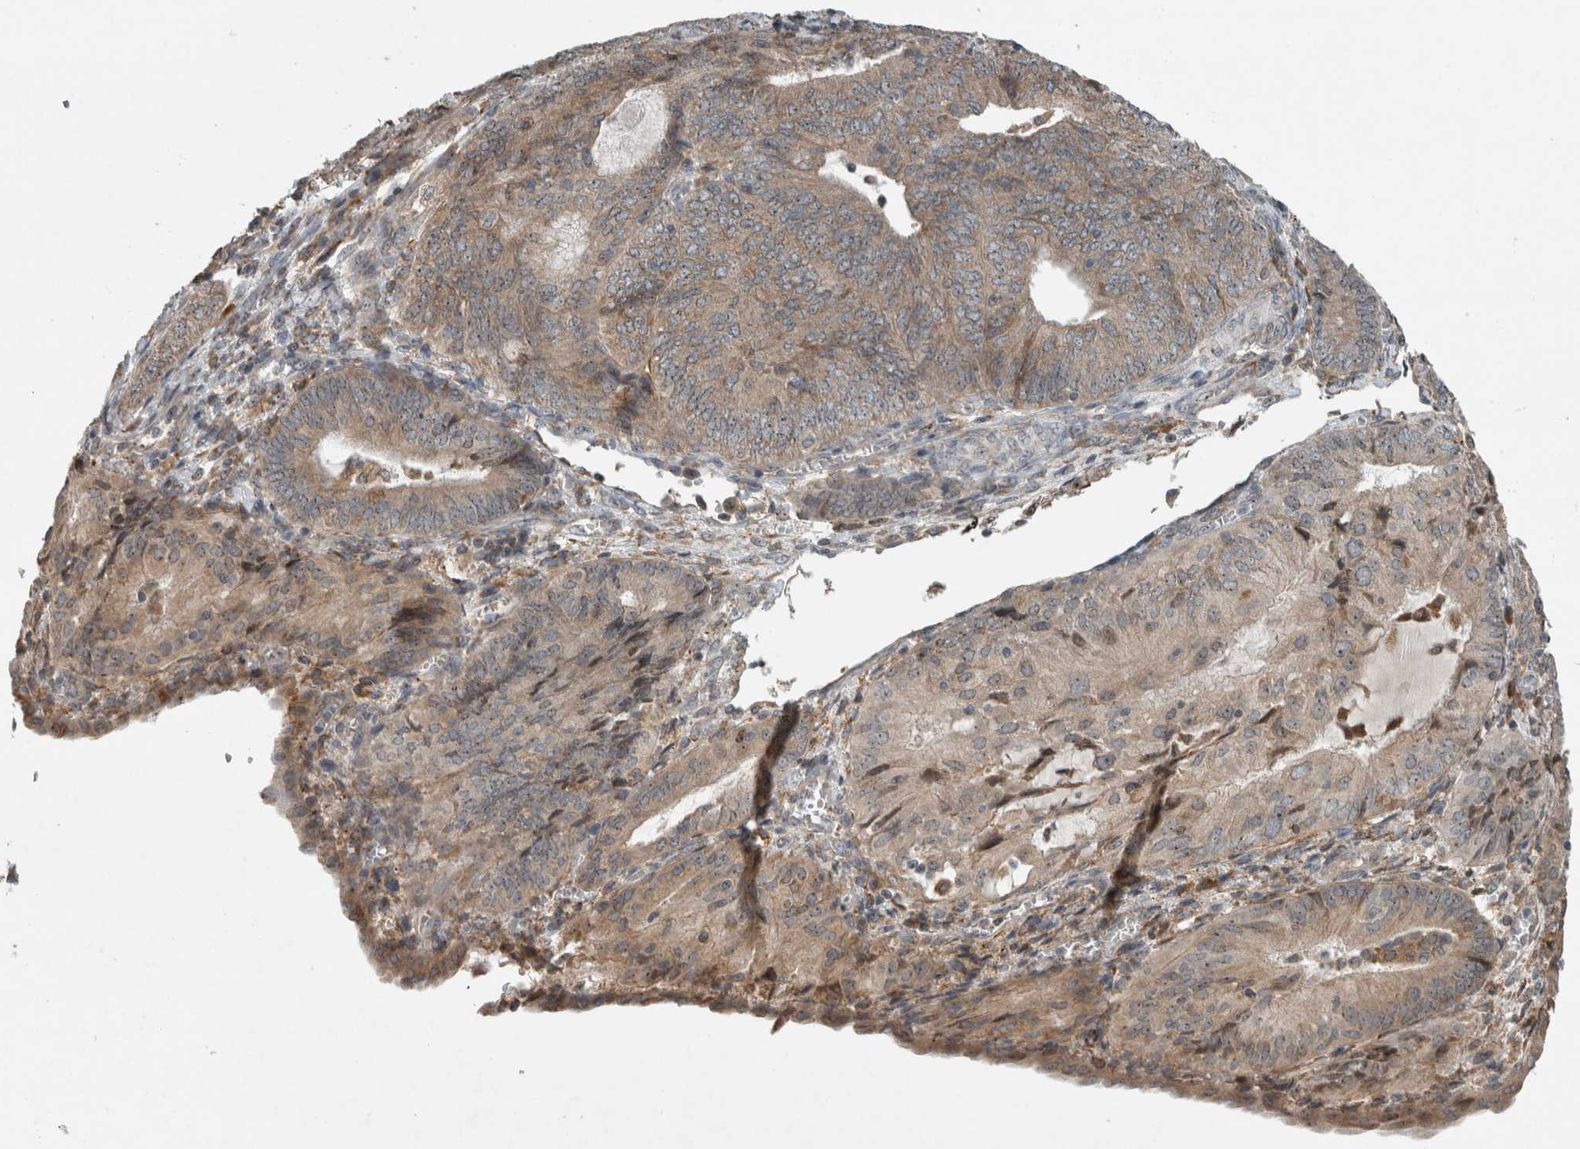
{"staining": {"intensity": "moderate", "quantity": "25%-75%", "location": "cytoplasmic/membranous,nuclear"}, "tissue": "endometrial cancer", "cell_type": "Tumor cells", "image_type": "cancer", "snomed": [{"axis": "morphology", "description": "Adenocarcinoma, NOS"}, {"axis": "topography", "description": "Endometrium"}], "caption": "IHC (DAB) staining of endometrial cancer (adenocarcinoma) exhibits moderate cytoplasmic/membranous and nuclear protein staining in approximately 25%-75% of tumor cells.", "gene": "GPR137B", "patient": {"sex": "female", "age": 81}}